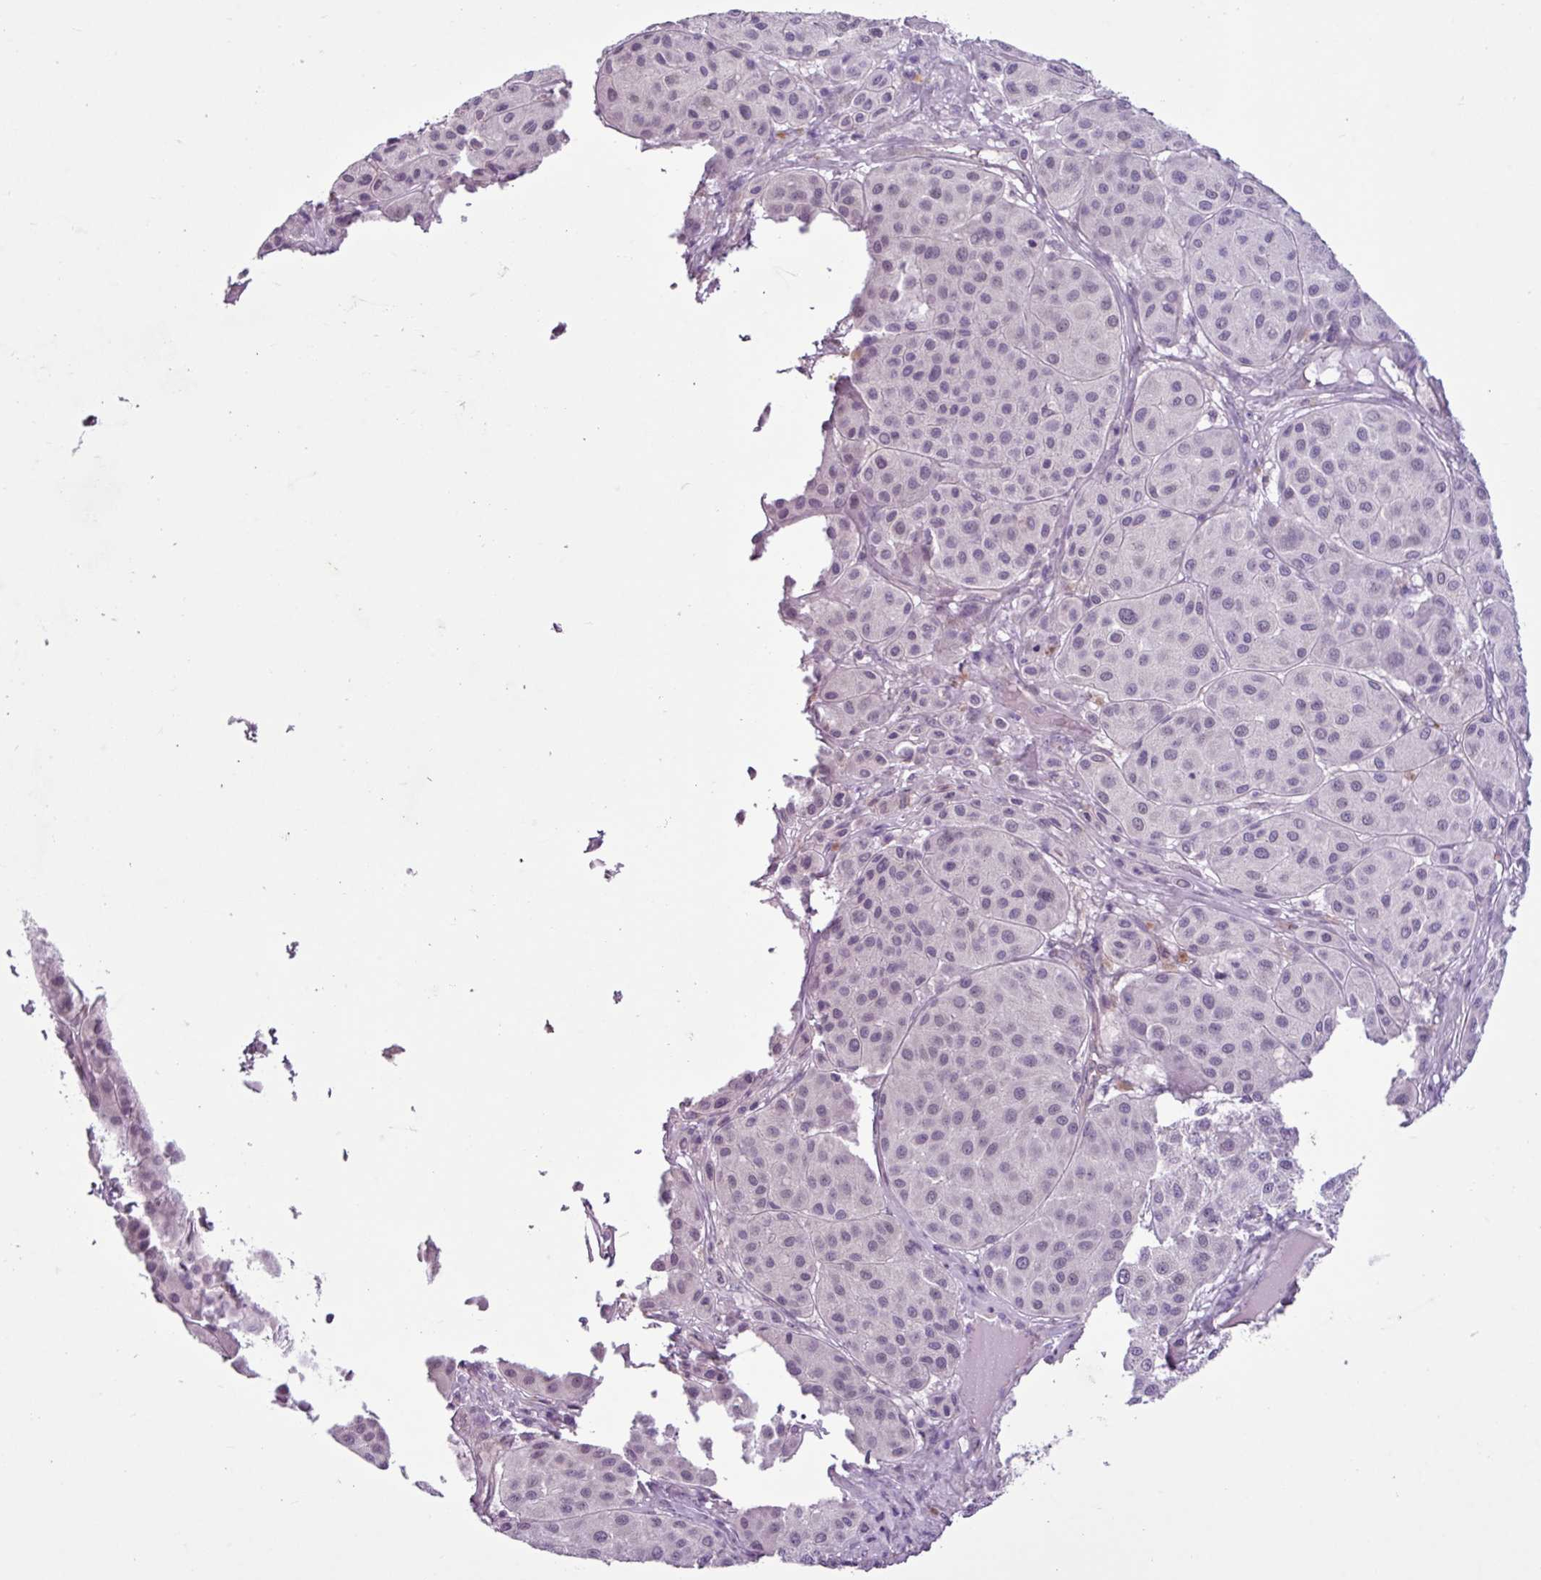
{"staining": {"intensity": "negative", "quantity": "none", "location": "none"}, "tissue": "melanoma", "cell_type": "Tumor cells", "image_type": "cancer", "snomed": [{"axis": "morphology", "description": "Malignant melanoma, Metastatic site"}, {"axis": "topography", "description": "Smooth muscle"}], "caption": "Immunohistochemistry of human malignant melanoma (metastatic site) shows no positivity in tumor cells.", "gene": "C9orf24", "patient": {"sex": "male", "age": 41}}